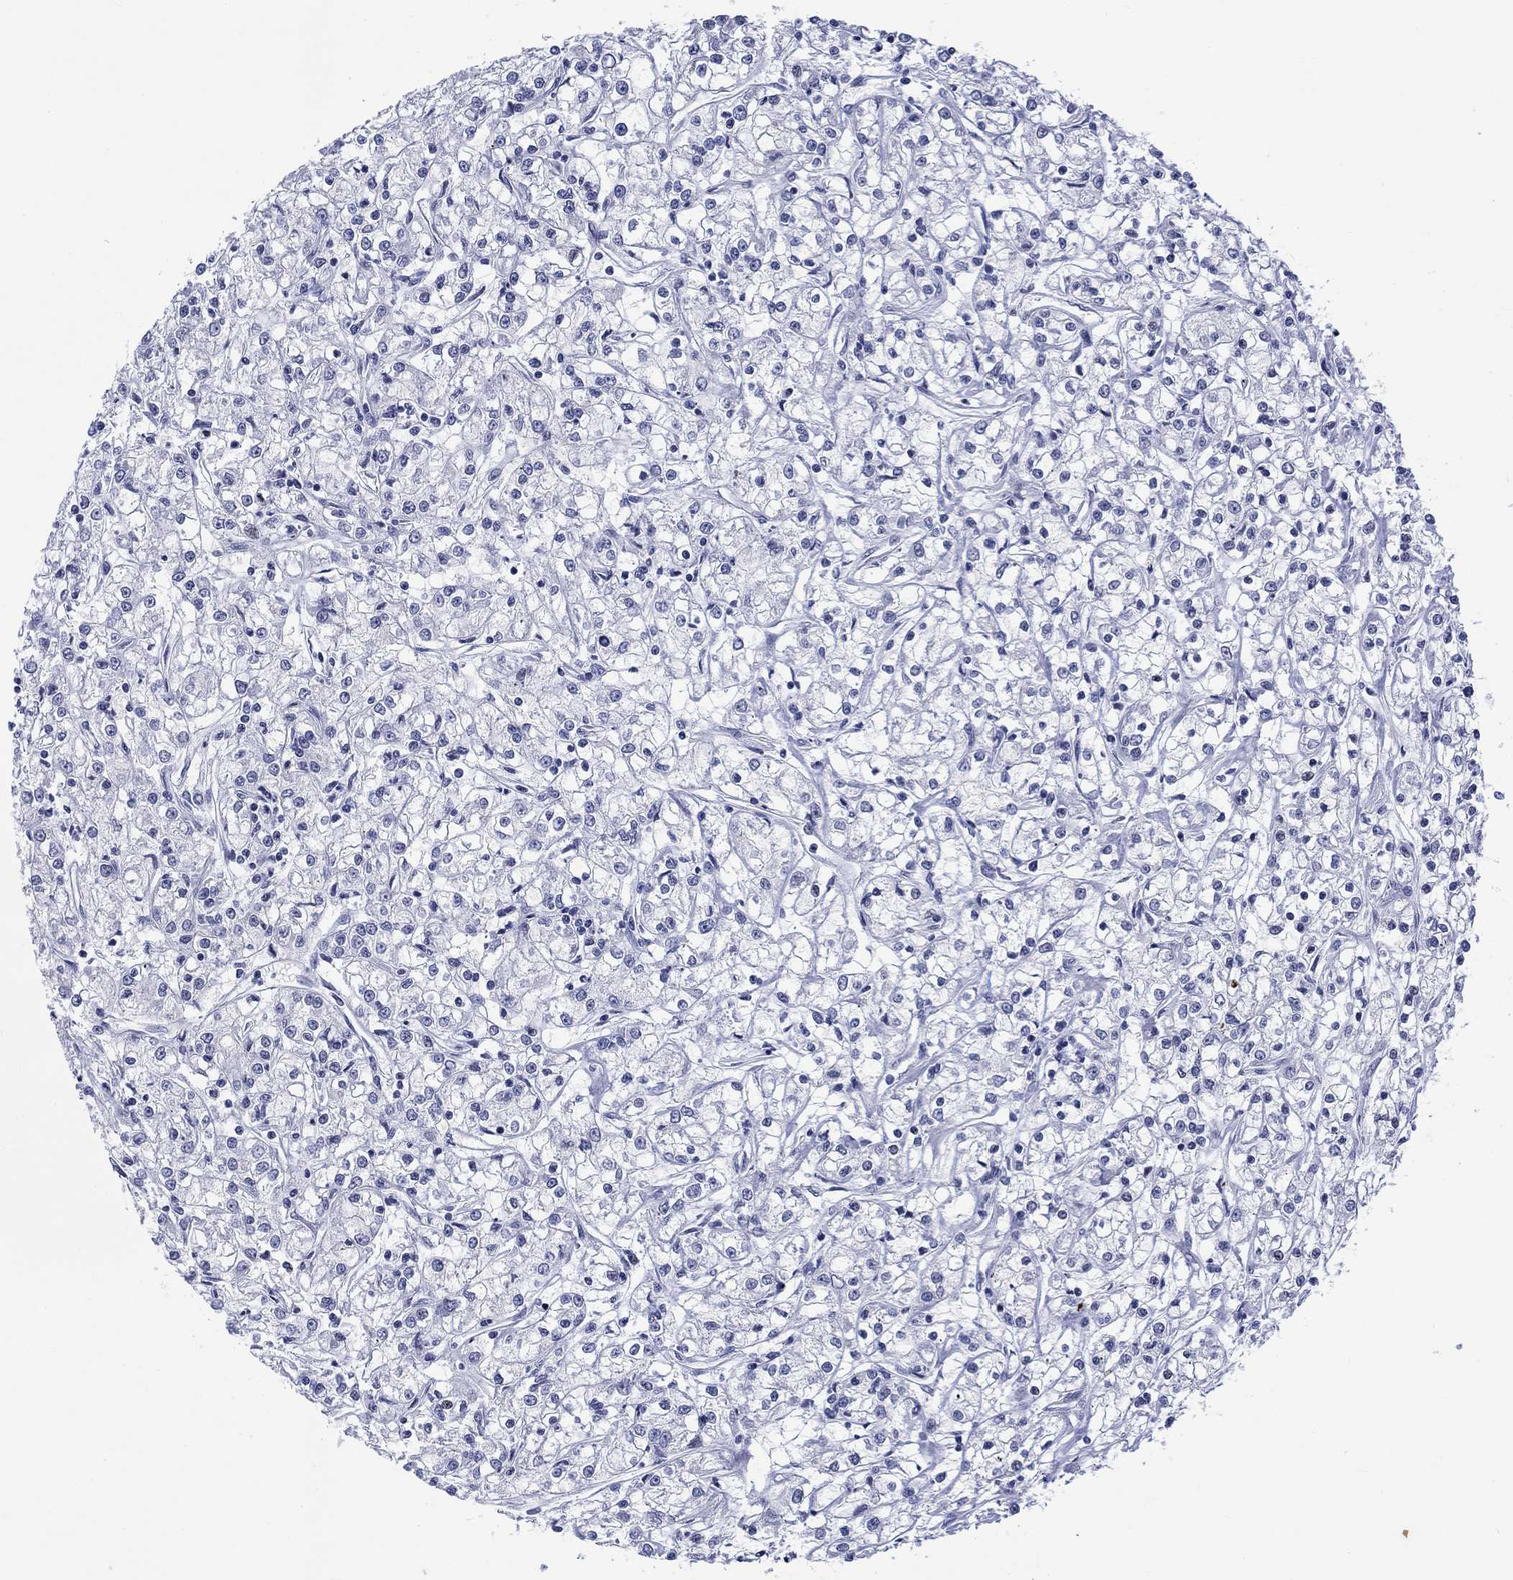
{"staining": {"intensity": "negative", "quantity": "none", "location": "none"}, "tissue": "renal cancer", "cell_type": "Tumor cells", "image_type": "cancer", "snomed": [{"axis": "morphology", "description": "Adenocarcinoma, NOS"}, {"axis": "topography", "description": "Kidney"}], "caption": "Immunohistochemistry image of neoplastic tissue: human renal adenocarcinoma stained with DAB (3,3'-diaminobenzidine) demonstrates no significant protein staining in tumor cells.", "gene": "CDCA2", "patient": {"sex": "female", "age": 59}}